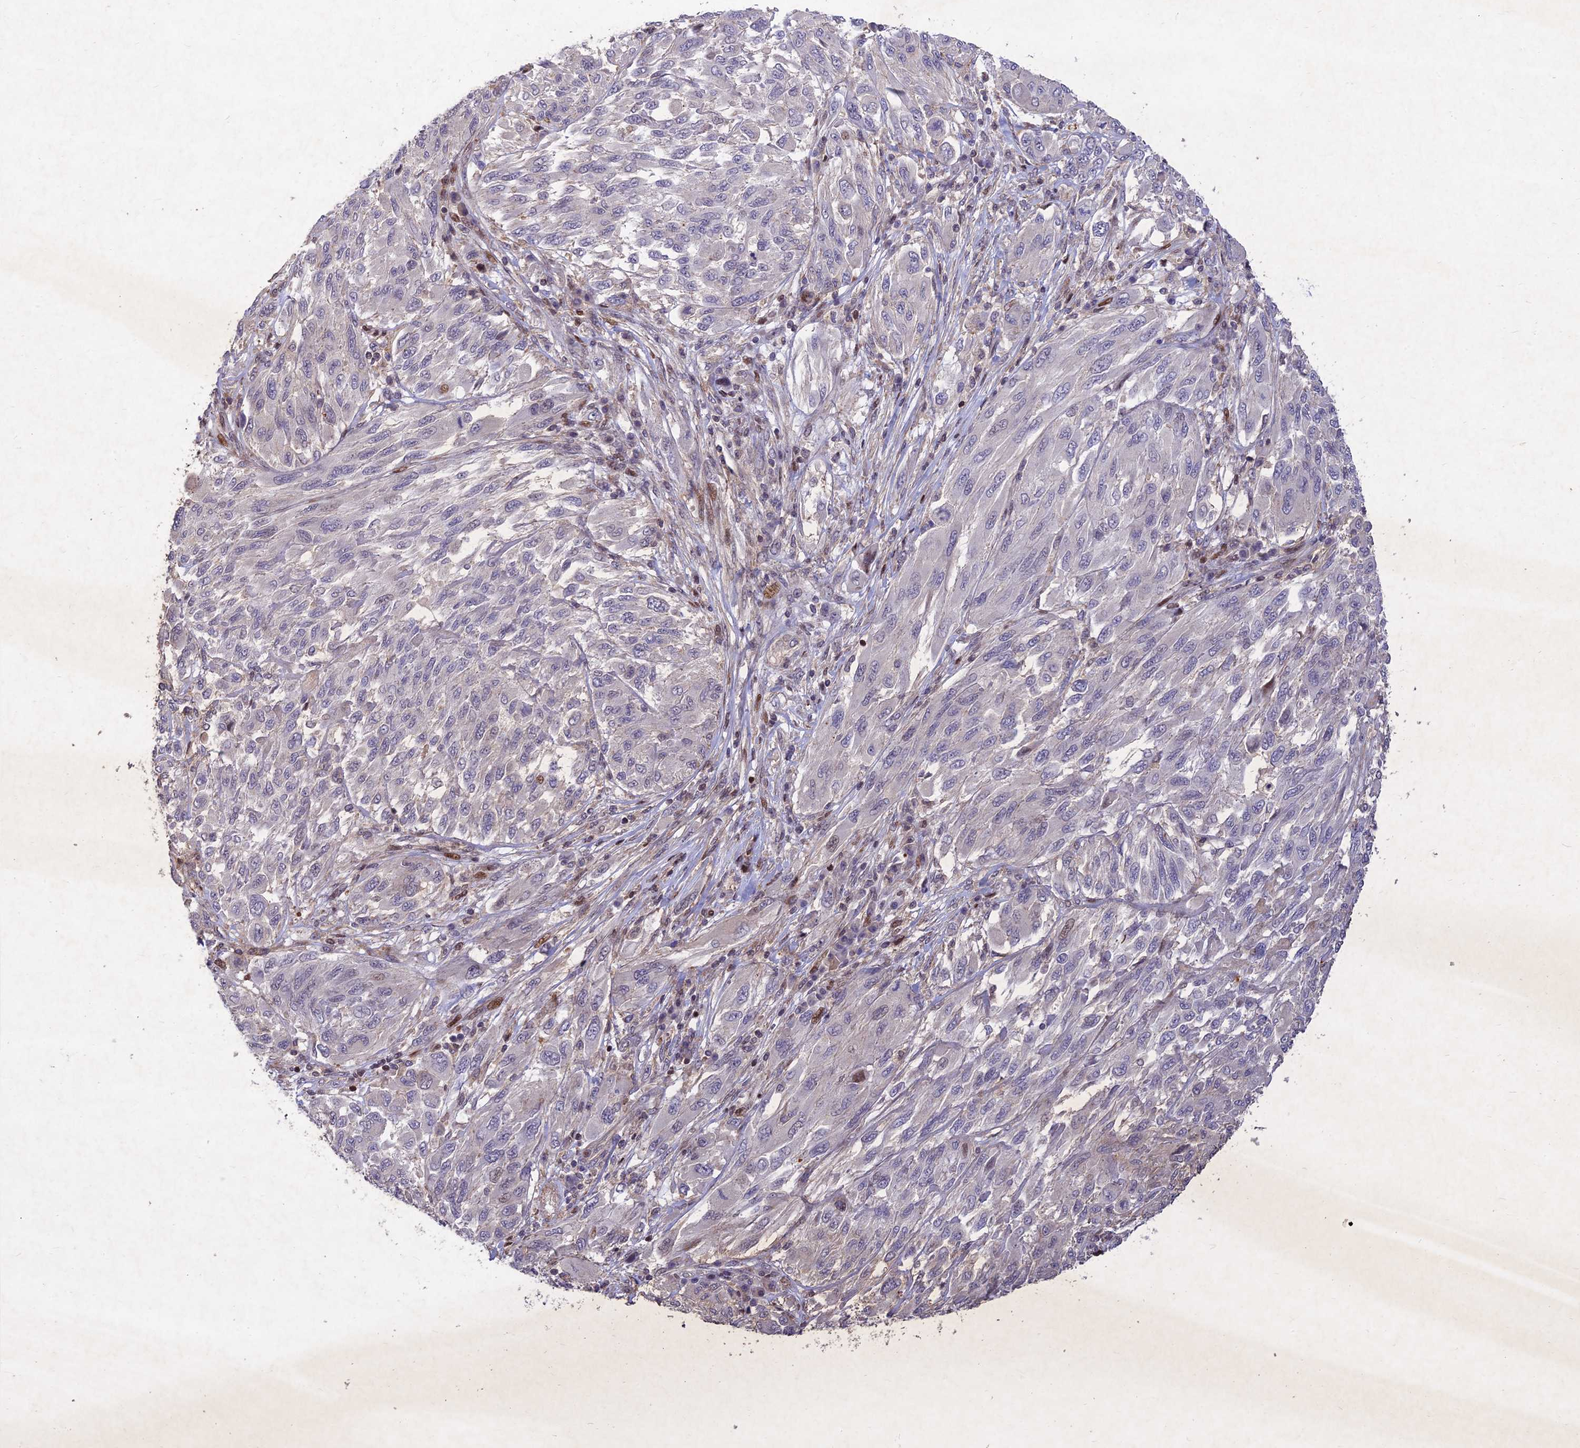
{"staining": {"intensity": "moderate", "quantity": "<25%", "location": "nuclear"}, "tissue": "melanoma", "cell_type": "Tumor cells", "image_type": "cancer", "snomed": [{"axis": "morphology", "description": "Malignant melanoma, NOS"}, {"axis": "topography", "description": "Skin"}], "caption": "An image of human melanoma stained for a protein demonstrates moderate nuclear brown staining in tumor cells. The staining was performed using DAB, with brown indicating positive protein expression. Nuclei are stained blue with hematoxylin.", "gene": "RELCH", "patient": {"sex": "female", "age": 91}}